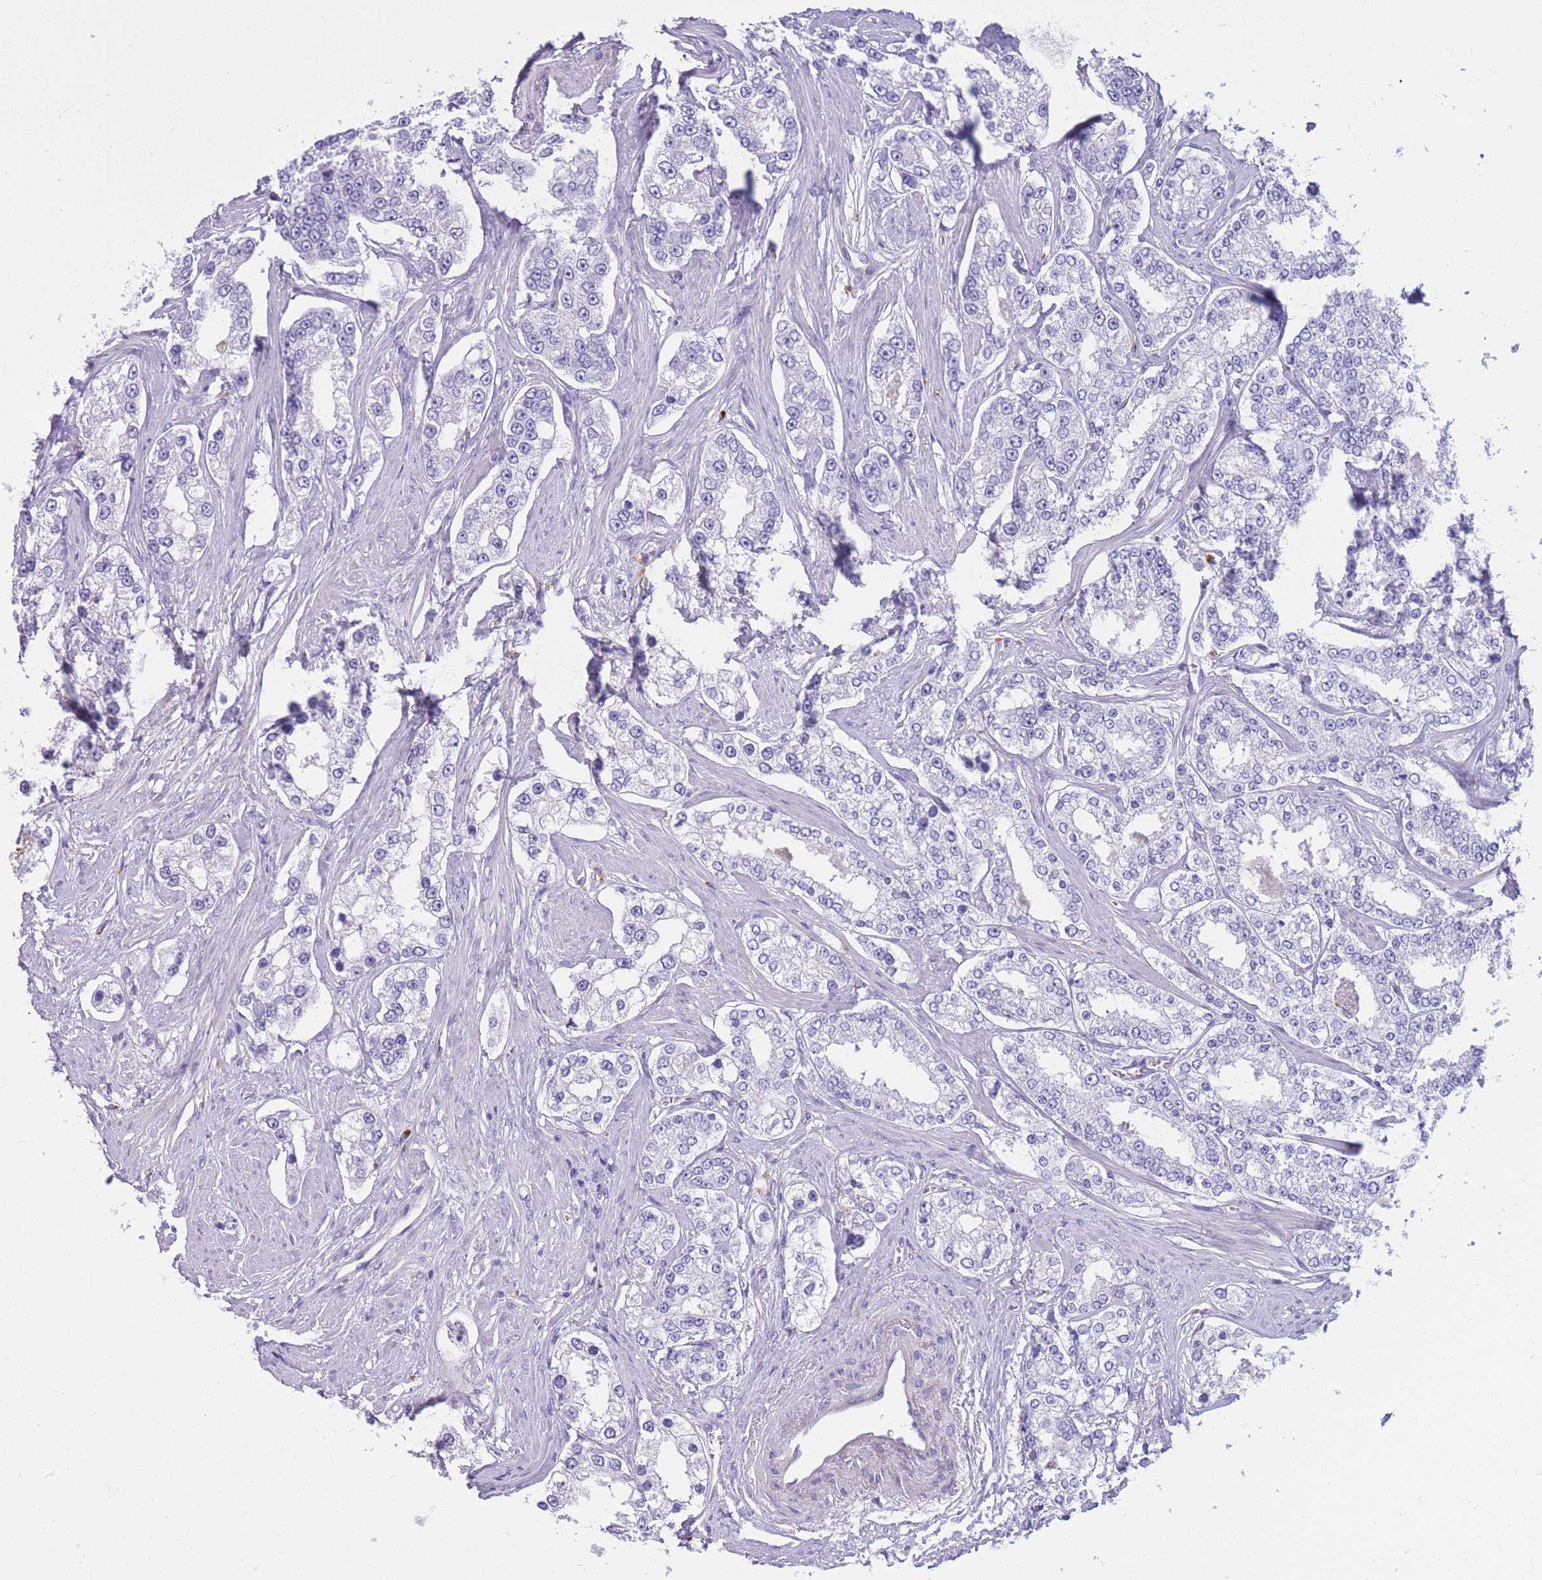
{"staining": {"intensity": "negative", "quantity": "none", "location": "none"}, "tissue": "prostate cancer", "cell_type": "Tumor cells", "image_type": "cancer", "snomed": [{"axis": "morphology", "description": "Normal tissue, NOS"}, {"axis": "morphology", "description": "Adenocarcinoma, High grade"}, {"axis": "topography", "description": "Prostate"}], "caption": "This photomicrograph is of prostate cancer stained with immunohistochemistry (IHC) to label a protein in brown with the nuclei are counter-stained blue. There is no staining in tumor cells.", "gene": "PLBD1", "patient": {"sex": "male", "age": 83}}